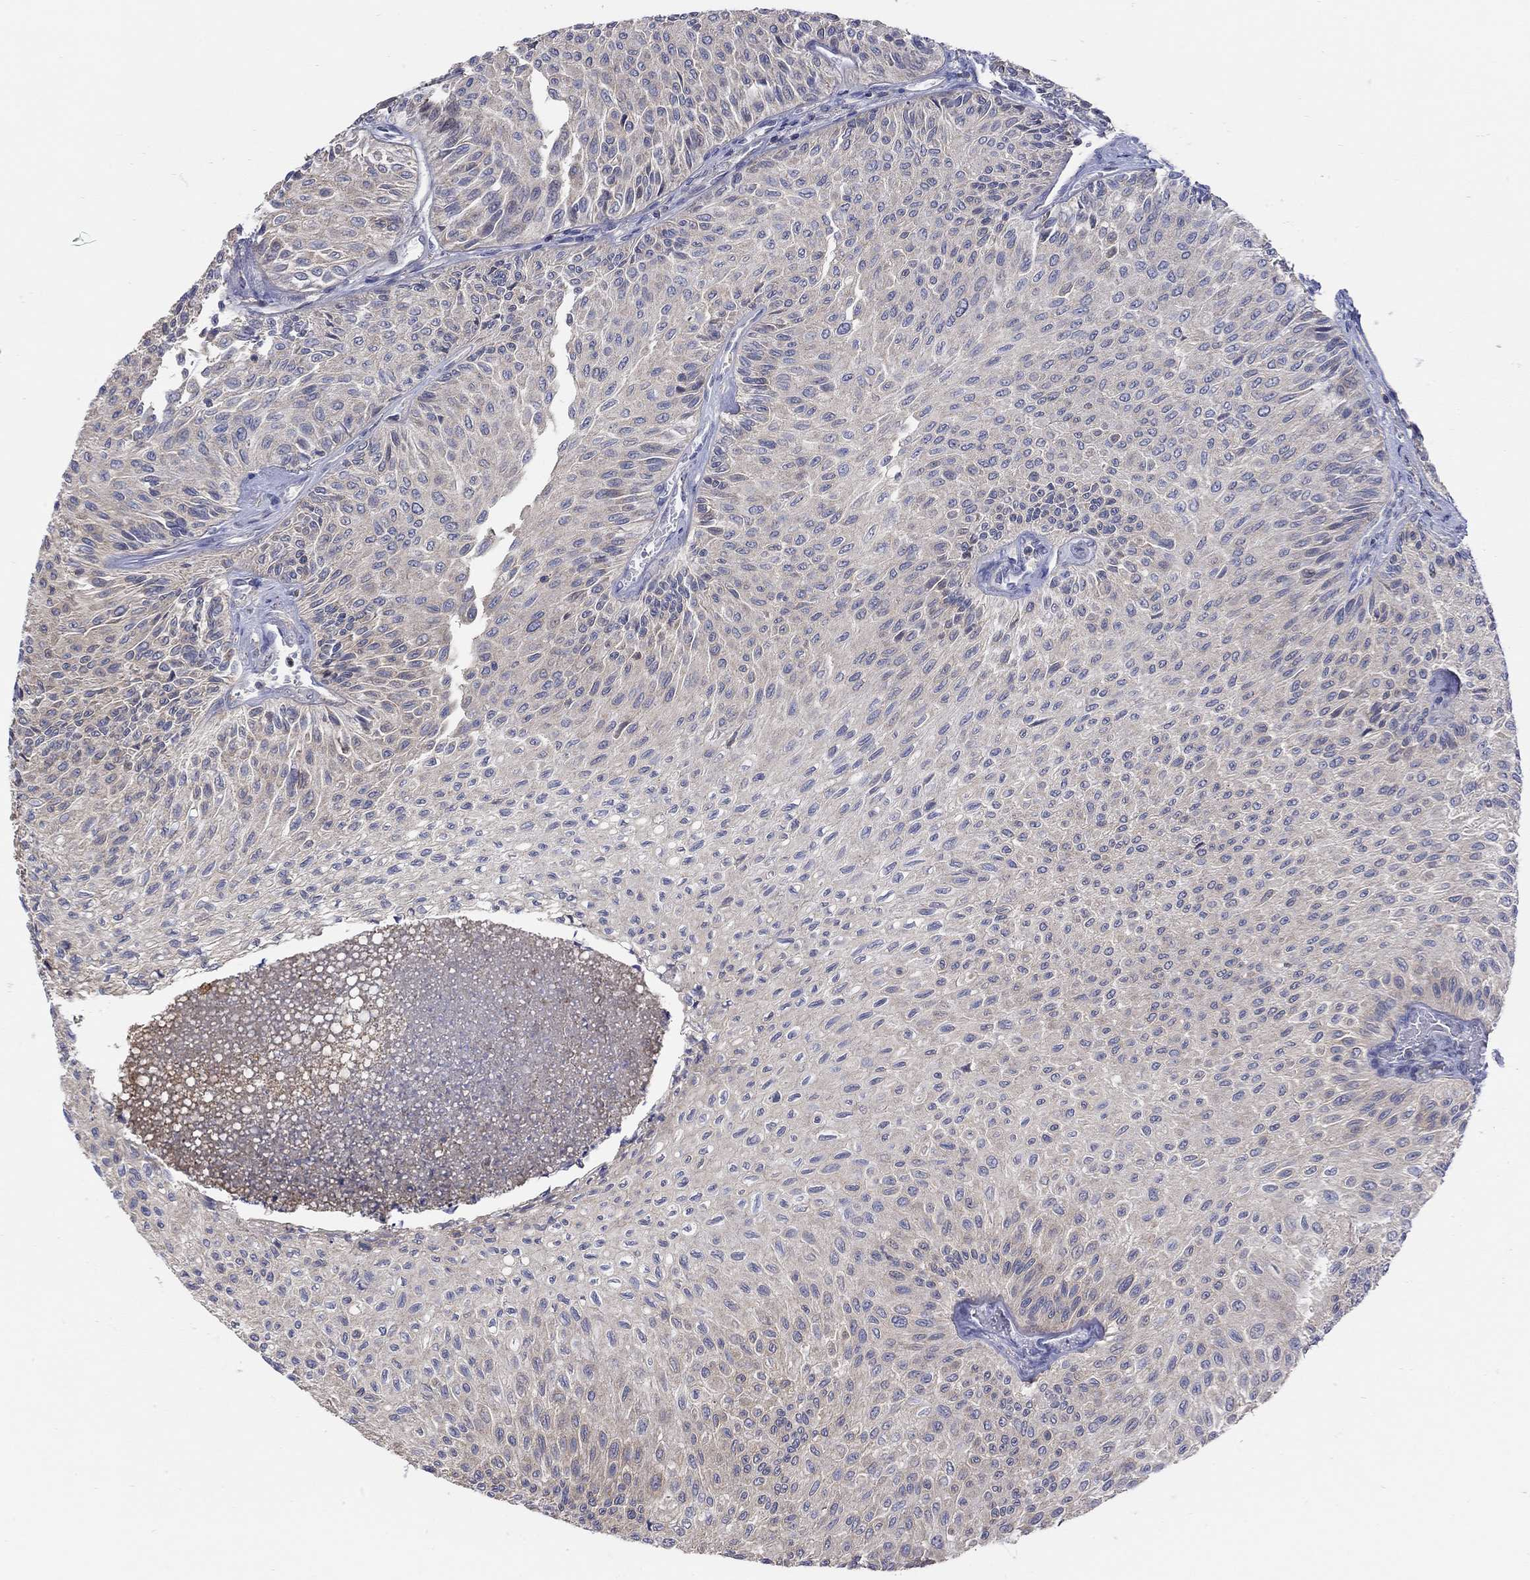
{"staining": {"intensity": "negative", "quantity": "none", "location": "none"}, "tissue": "urothelial cancer", "cell_type": "Tumor cells", "image_type": "cancer", "snomed": [{"axis": "morphology", "description": "Urothelial carcinoma, Low grade"}, {"axis": "topography", "description": "Urinary bladder"}], "caption": "DAB immunohistochemical staining of low-grade urothelial carcinoma demonstrates no significant staining in tumor cells. (DAB immunohistochemistry (IHC), high magnification).", "gene": "TEKT3", "patient": {"sex": "male", "age": 78}}